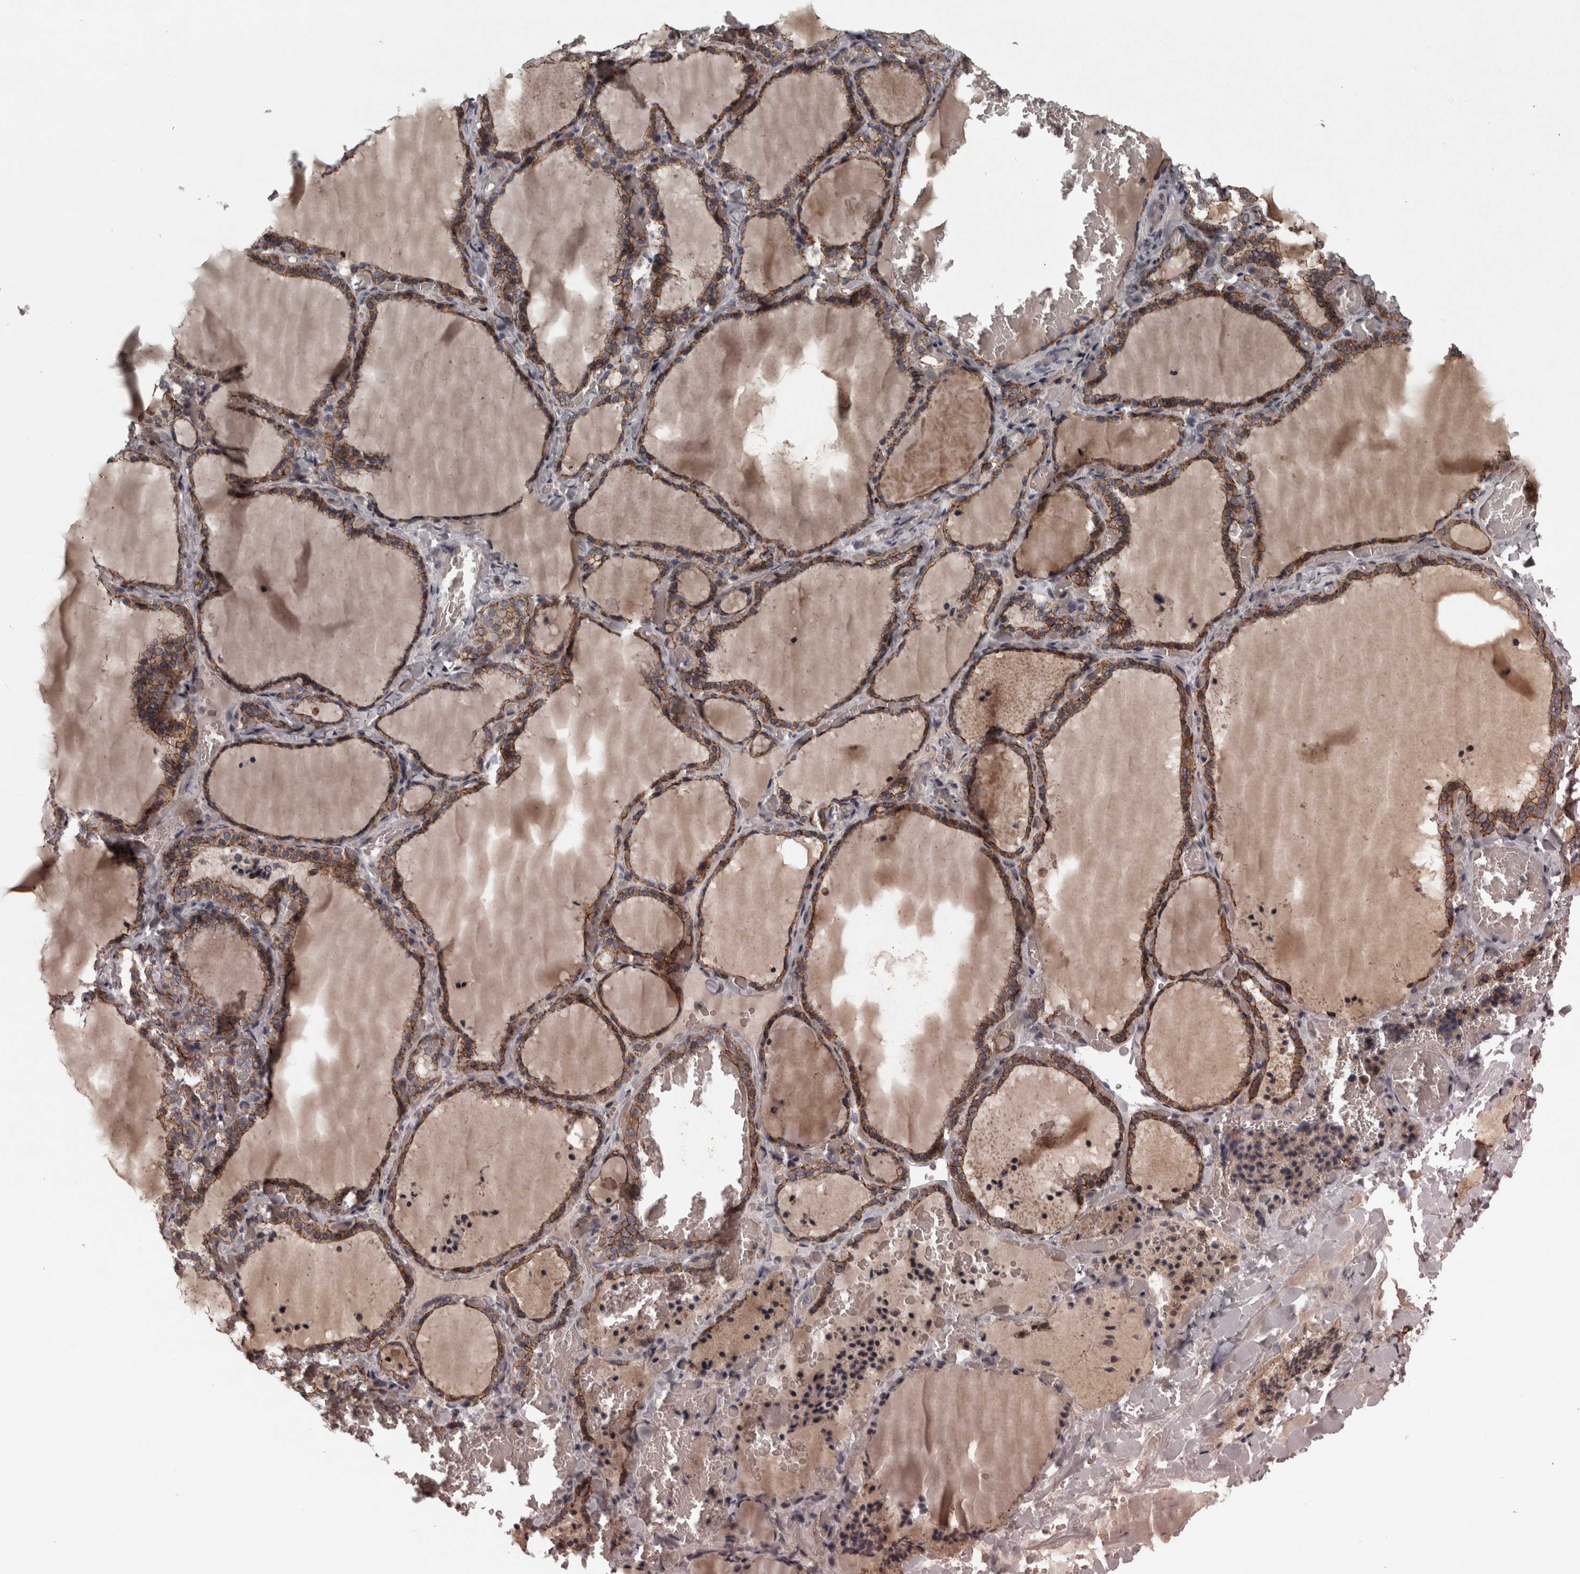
{"staining": {"intensity": "moderate", "quantity": ">75%", "location": "cytoplasmic/membranous"}, "tissue": "thyroid gland", "cell_type": "Glandular cells", "image_type": "normal", "snomed": [{"axis": "morphology", "description": "Normal tissue, NOS"}, {"axis": "topography", "description": "Thyroid gland"}], "caption": "Unremarkable thyroid gland was stained to show a protein in brown. There is medium levels of moderate cytoplasmic/membranous staining in approximately >75% of glandular cells. Nuclei are stained in blue.", "gene": "PCDH17", "patient": {"sex": "female", "age": 22}}